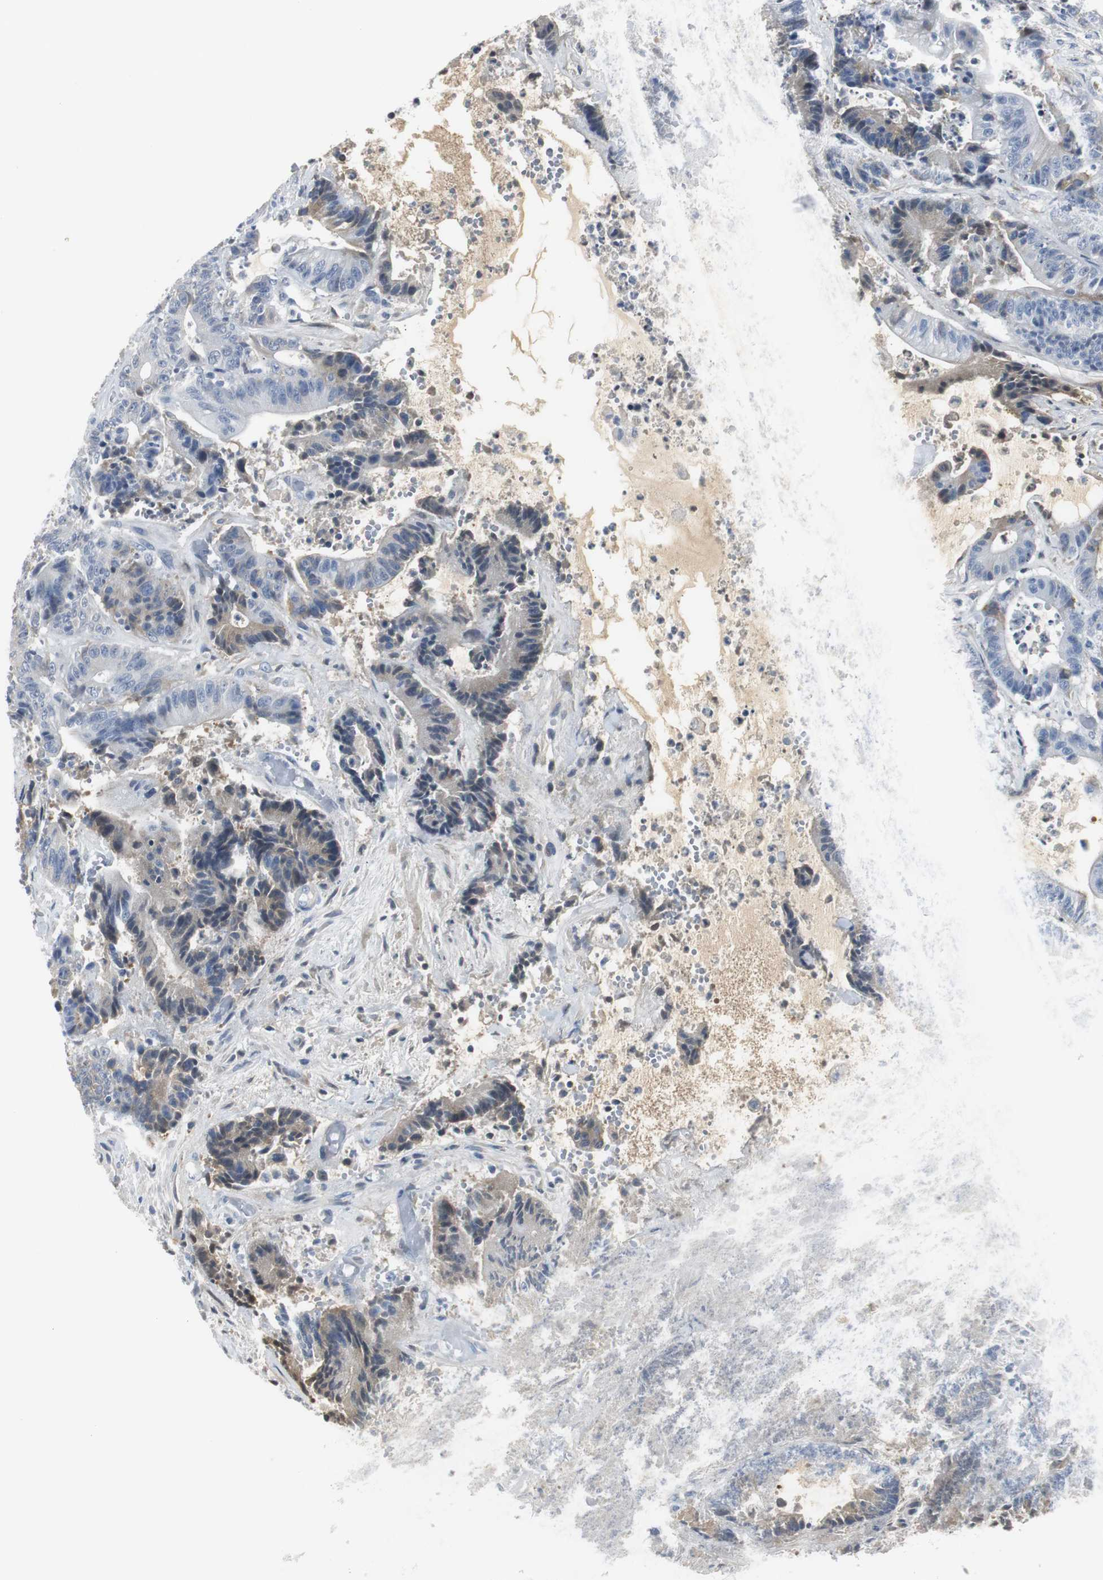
{"staining": {"intensity": "weak", "quantity": "25%-75%", "location": "cytoplasmic/membranous"}, "tissue": "colorectal cancer", "cell_type": "Tumor cells", "image_type": "cancer", "snomed": [{"axis": "morphology", "description": "Adenocarcinoma, NOS"}, {"axis": "topography", "description": "Colon"}], "caption": "Colorectal adenocarcinoma stained with a brown dye demonstrates weak cytoplasmic/membranous positive staining in approximately 25%-75% of tumor cells.", "gene": "SERPINF1", "patient": {"sex": "female", "age": 84}}